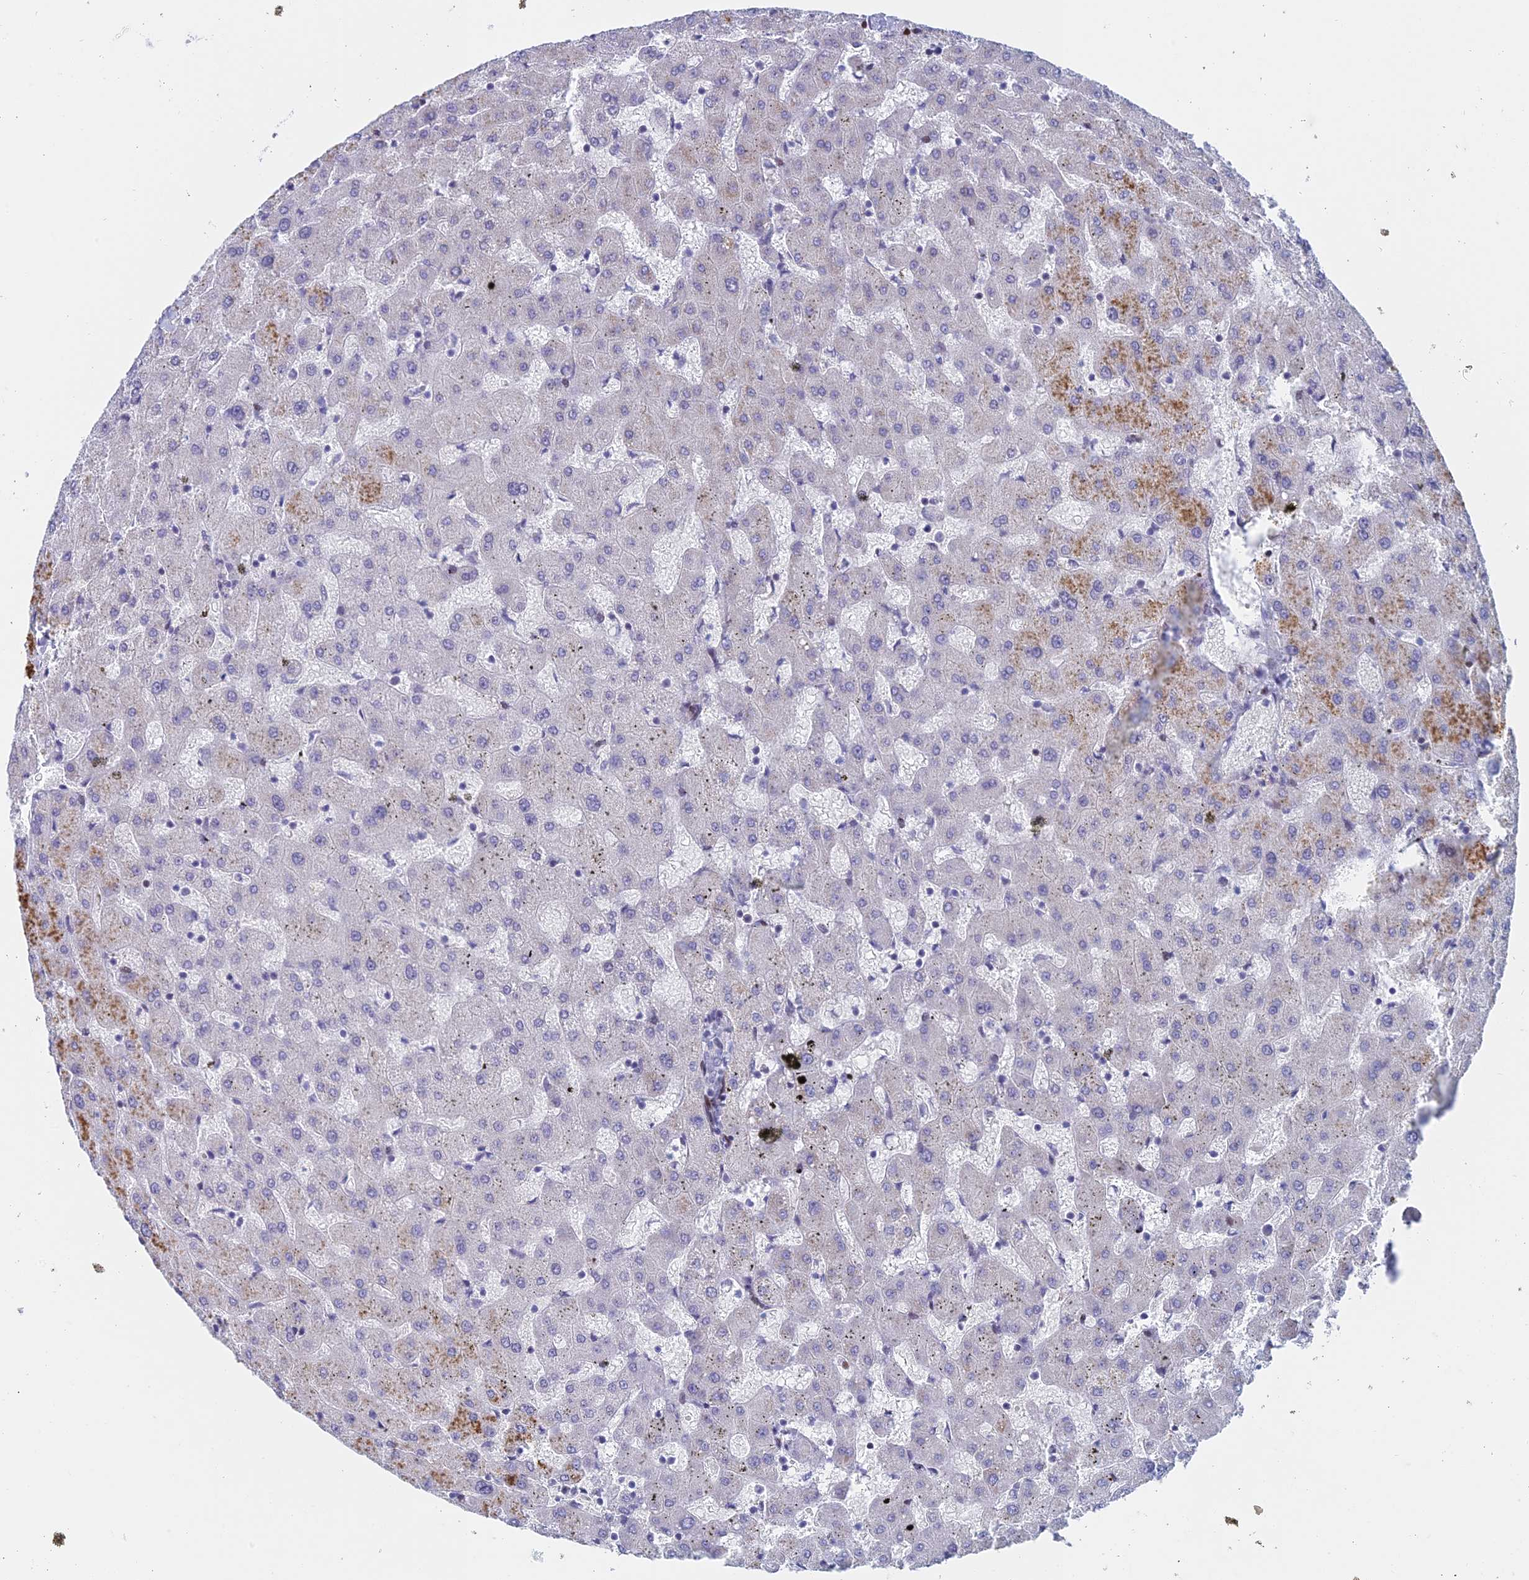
{"staining": {"intensity": "negative", "quantity": "none", "location": "none"}, "tissue": "liver", "cell_type": "Cholangiocytes", "image_type": "normal", "snomed": [{"axis": "morphology", "description": "Normal tissue, NOS"}, {"axis": "topography", "description": "Liver"}], "caption": "High magnification brightfield microscopy of normal liver stained with DAB (3,3'-diaminobenzidine) (brown) and counterstained with hematoxylin (blue): cholangiocytes show no significant expression. Brightfield microscopy of IHC stained with DAB (brown) and hematoxylin (blue), captured at high magnification.", "gene": "REXO5", "patient": {"sex": "female", "age": 63}}